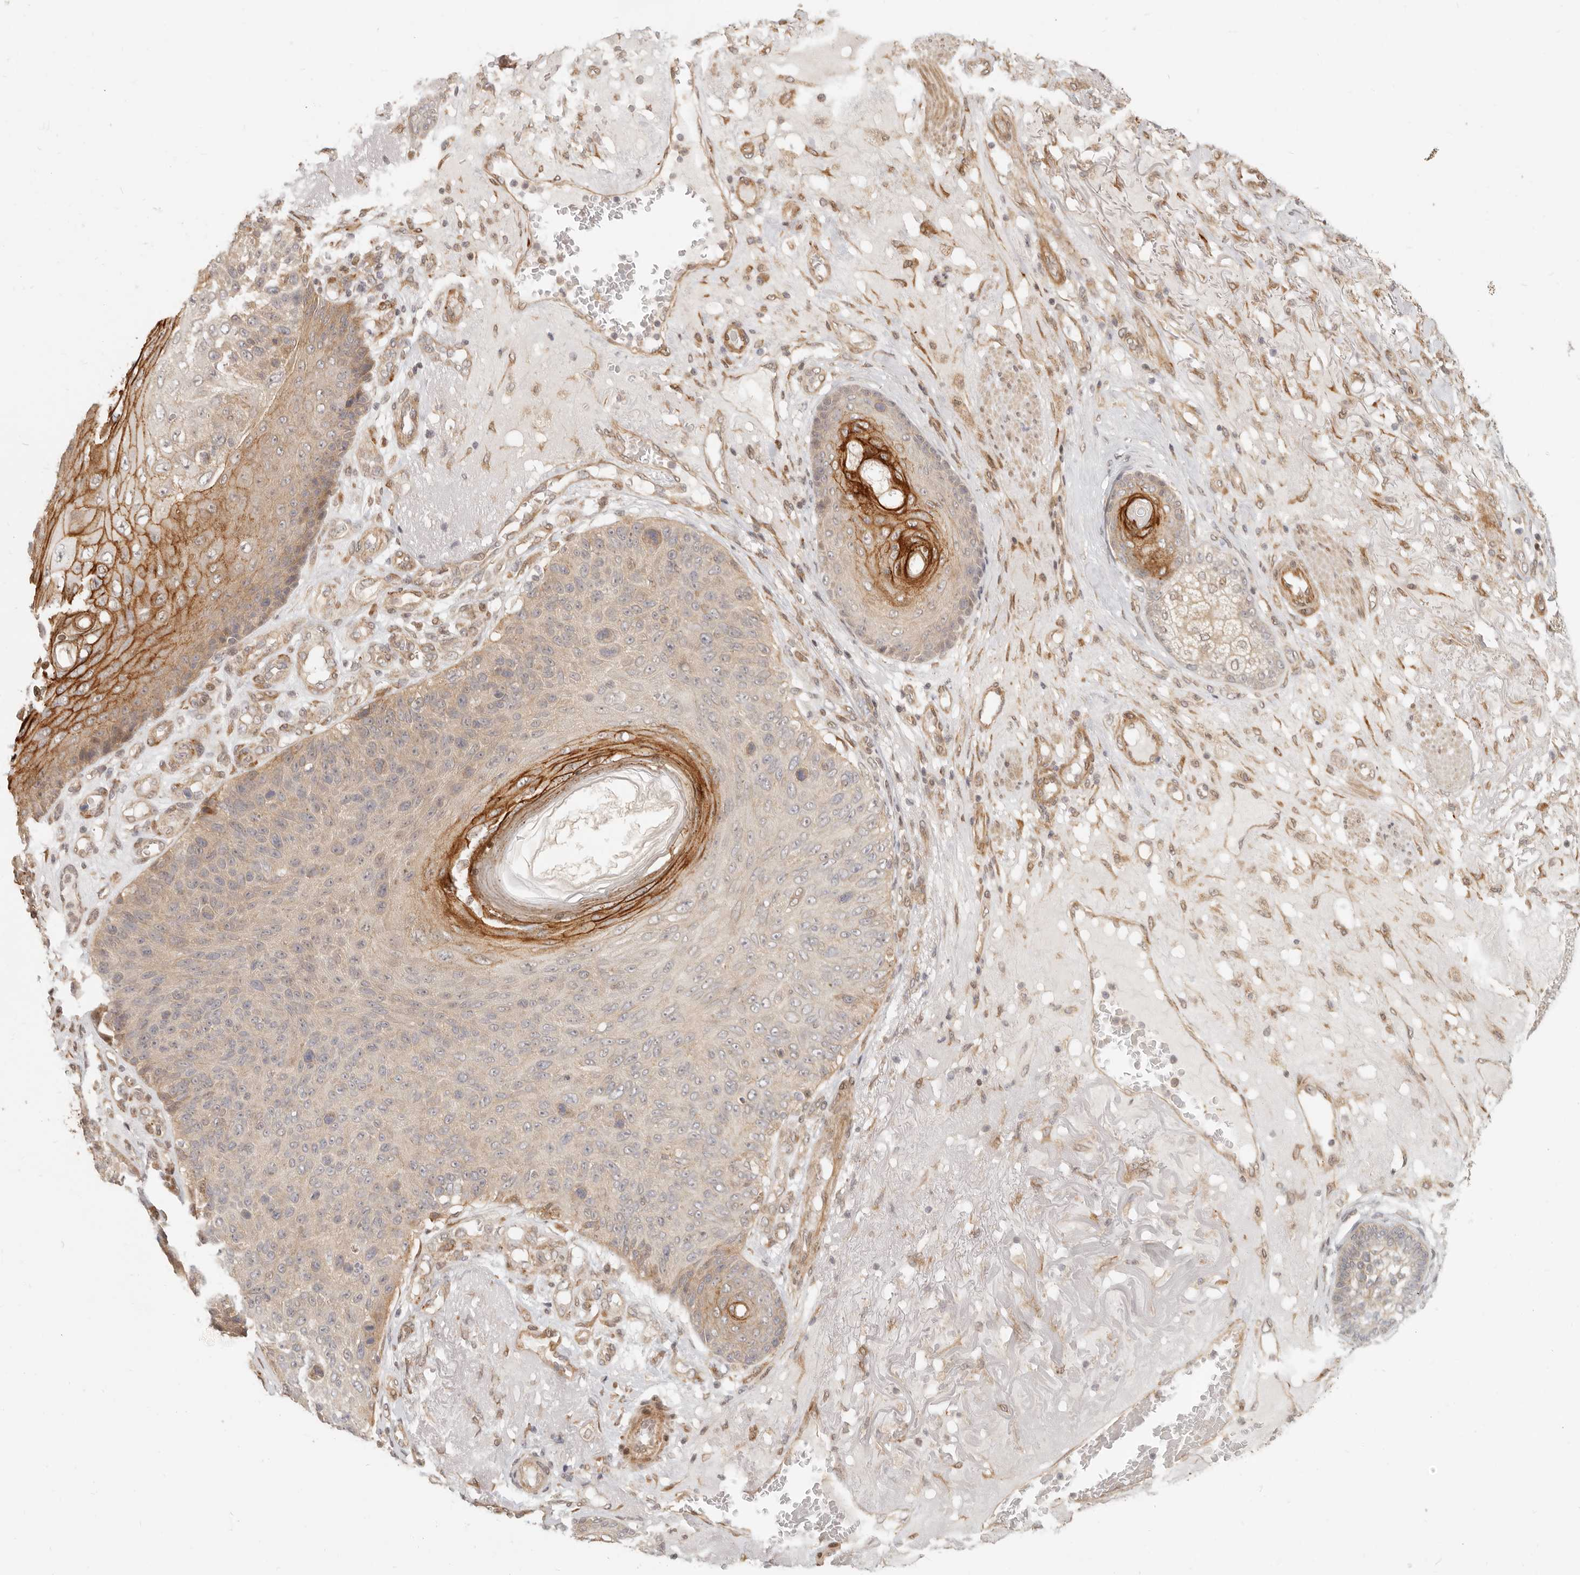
{"staining": {"intensity": "moderate", "quantity": "25%-75%", "location": "cytoplasmic/membranous"}, "tissue": "skin cancer", "cell_type": "Tumor cells", "image_type": "cancer", "snomed": [{"axis": "morphology", "description": "Squamous cell carcinoma, NOS"}, {"axis": "topography", "description": "Skin"}], "caption": "Immunohistochemistry image of human skin squamous cell carcinoma stained for a protein (brown), which exhibits medium levels of moderate cytoplasmic/membranous expression in about 25%-75% of tumor cells.", "gene": "TUFT1", "patient": {"sex": "female", "age": 88}}